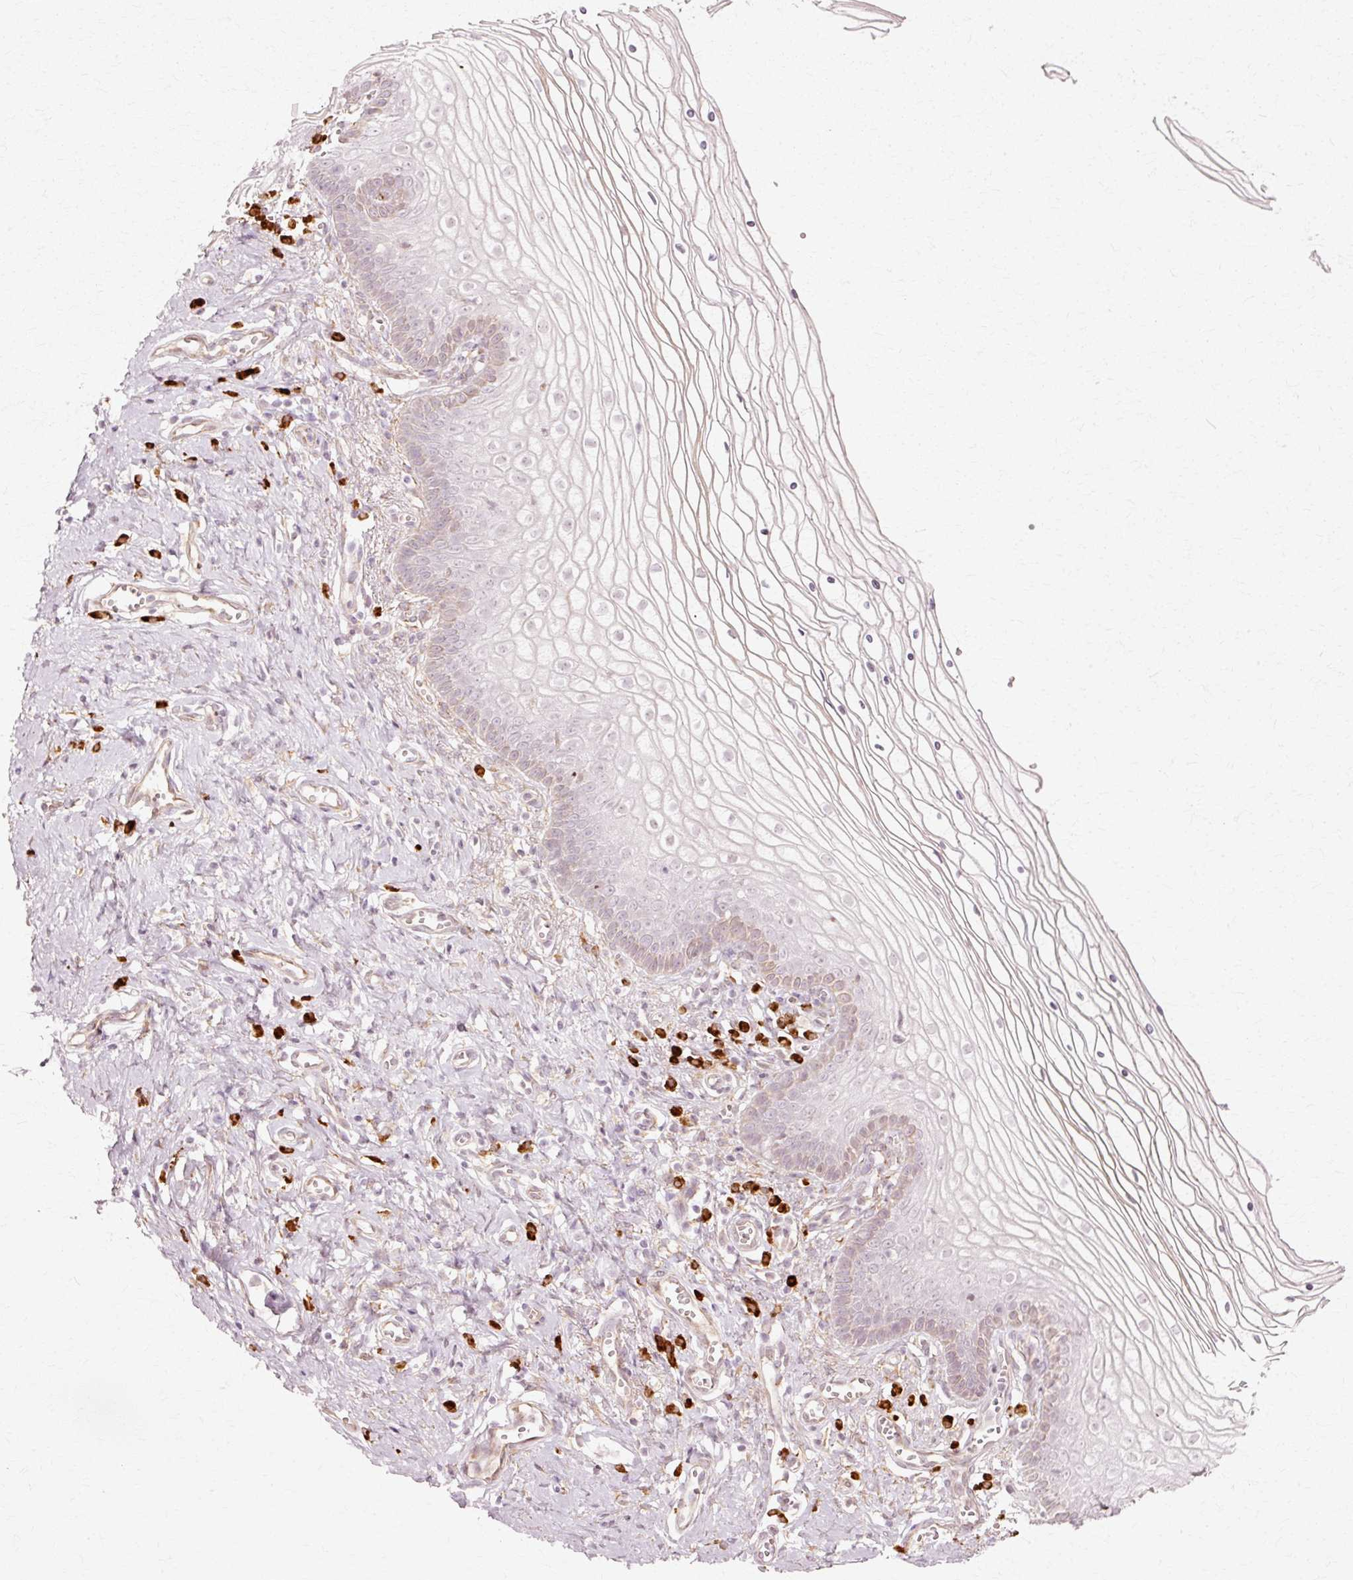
{"staining": {"intensity": "weak", "quantity": "<25%", "location": "nuclear"}, "tissue": "vagina", "cell_type": "Squamous epithelial cells", "image_type": "normal", "snomed": [{"axis": "morphology", "description": "Normal tissue, NOS"}, {"axis": "topography", "description": "Vagina"}], "caption": "A histopathology image of vagina stained for a protein shows no brown staining in squamous epithelial cells. (DAB immunohistochemistry (IHC) with hematoxylin counter stain).", "gene": "RANBP2", "patient": {"sex": "female", "age": 56}}